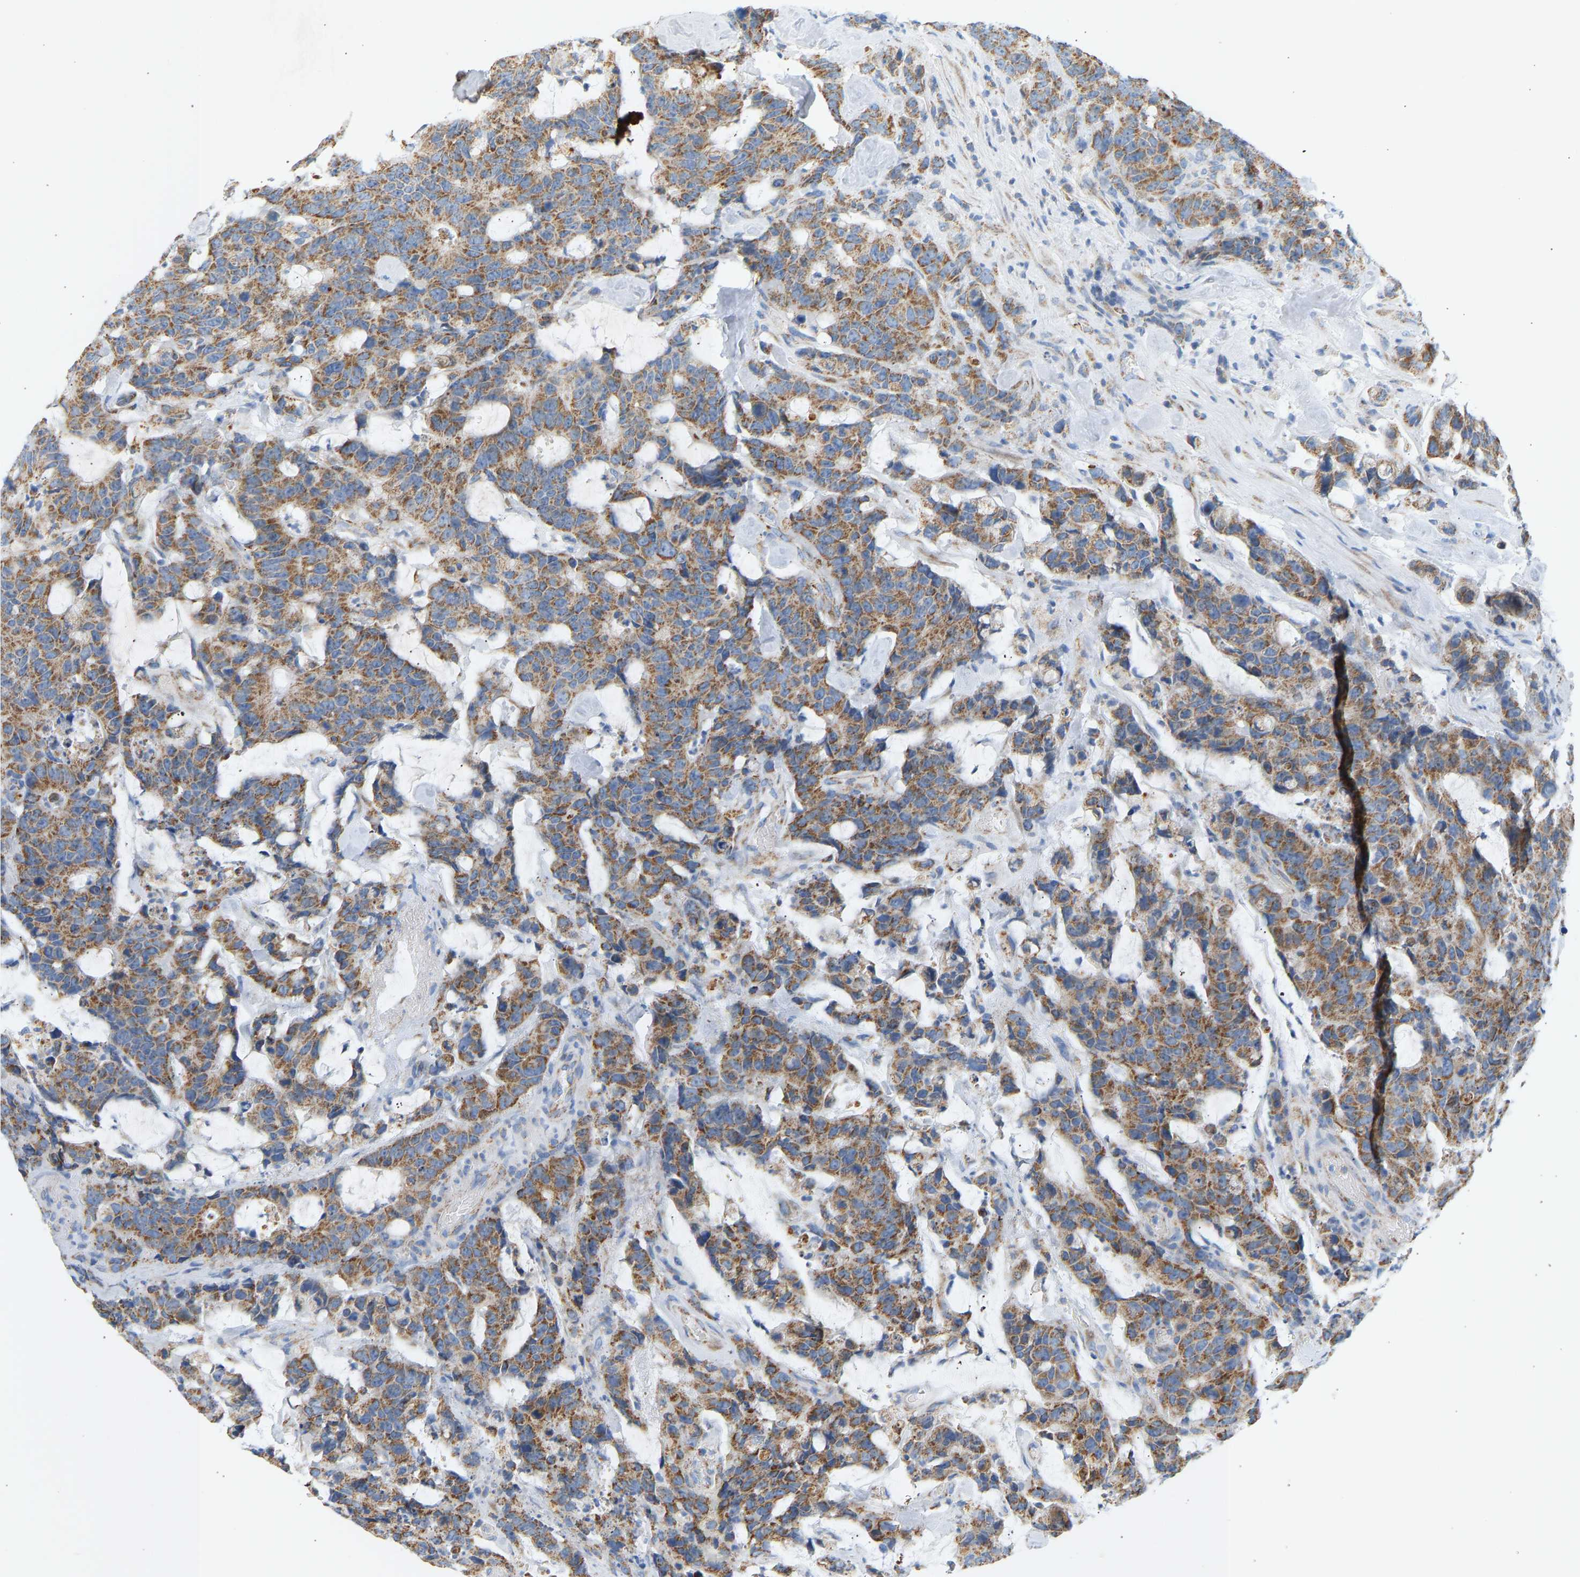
{"staining": {"intensity": "moderate", "quantity": ">75%", "location": "cytoplasmic/membranous"}, "tissue": "colorectal cancer", "cell_type": "Tumor cells", "image_type": "cancer", "snomed": [{"axis": "morphology", "description": "Adenocarcinoma, NOS"}, {"axis": "topography", "description": "Colon"}], "caption": "Immunohistochemical staining of human colorectal cancer shows moderate cytoplasmic/membranous protein positivity in about >75% of tumor cells.", "gene": "GRPEL2", "patient": {"sex": "female", "age": 86}}